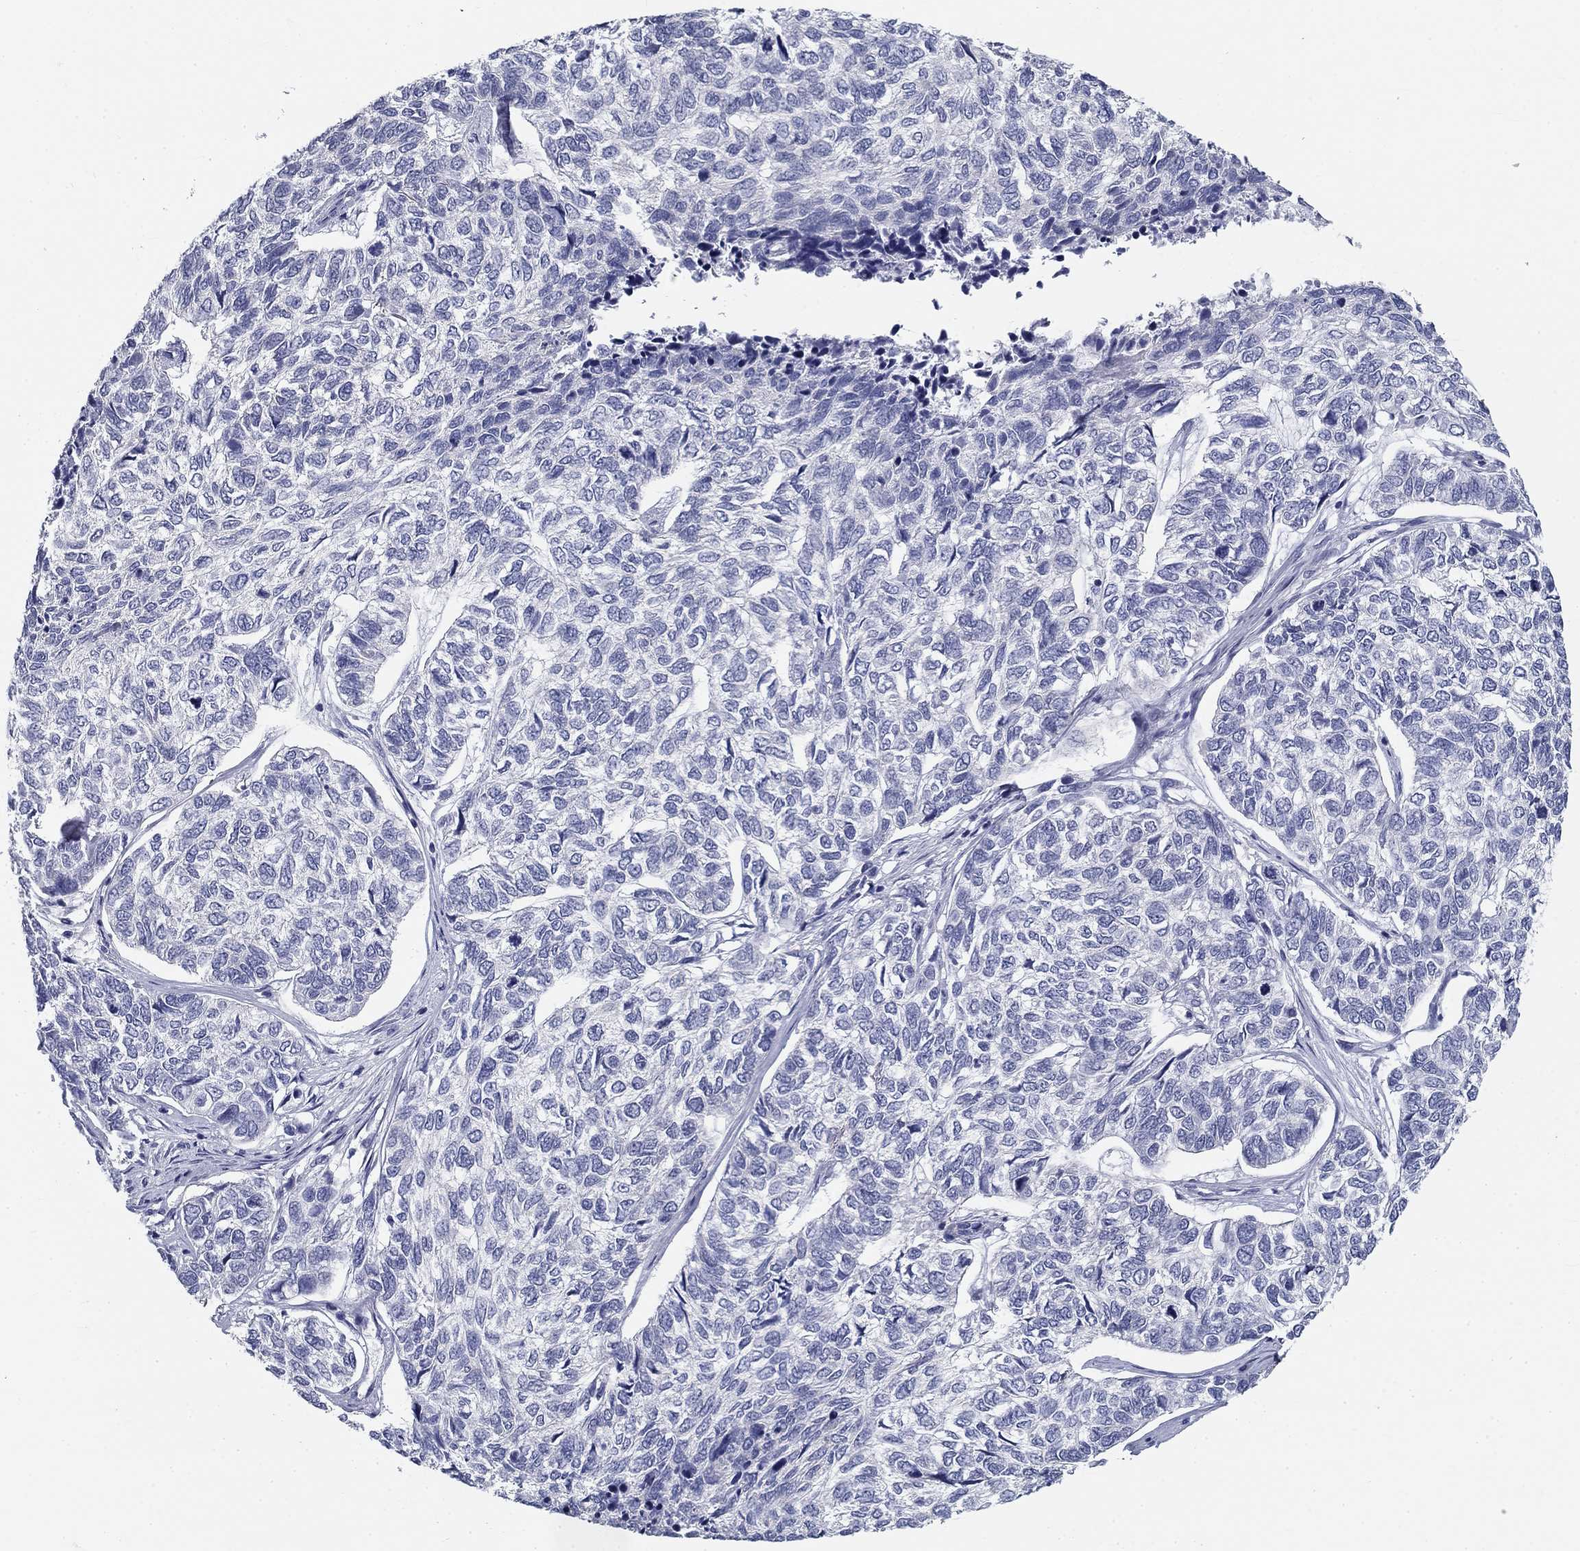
{"staining": {"intensity": "negative", "quantity": "none", "location": "none"}, "tissue": "skin cancer", "cell_type": "Tumor cells", "image_type": "cancer", "snomed": [{"axis": "morphology", "description": "Basal cell carcinoma"}, {"axis": "topography", "description": "Skin"}], "caption": "This histopathology image is of skin cancer stained with immunohistochemistry to label a protein in brown with the nuclei are counter-stained blue. There is no positivity in tumor cells.", "gene": "GALNTL5", "patient": {"sex": "female", "age": 65}}